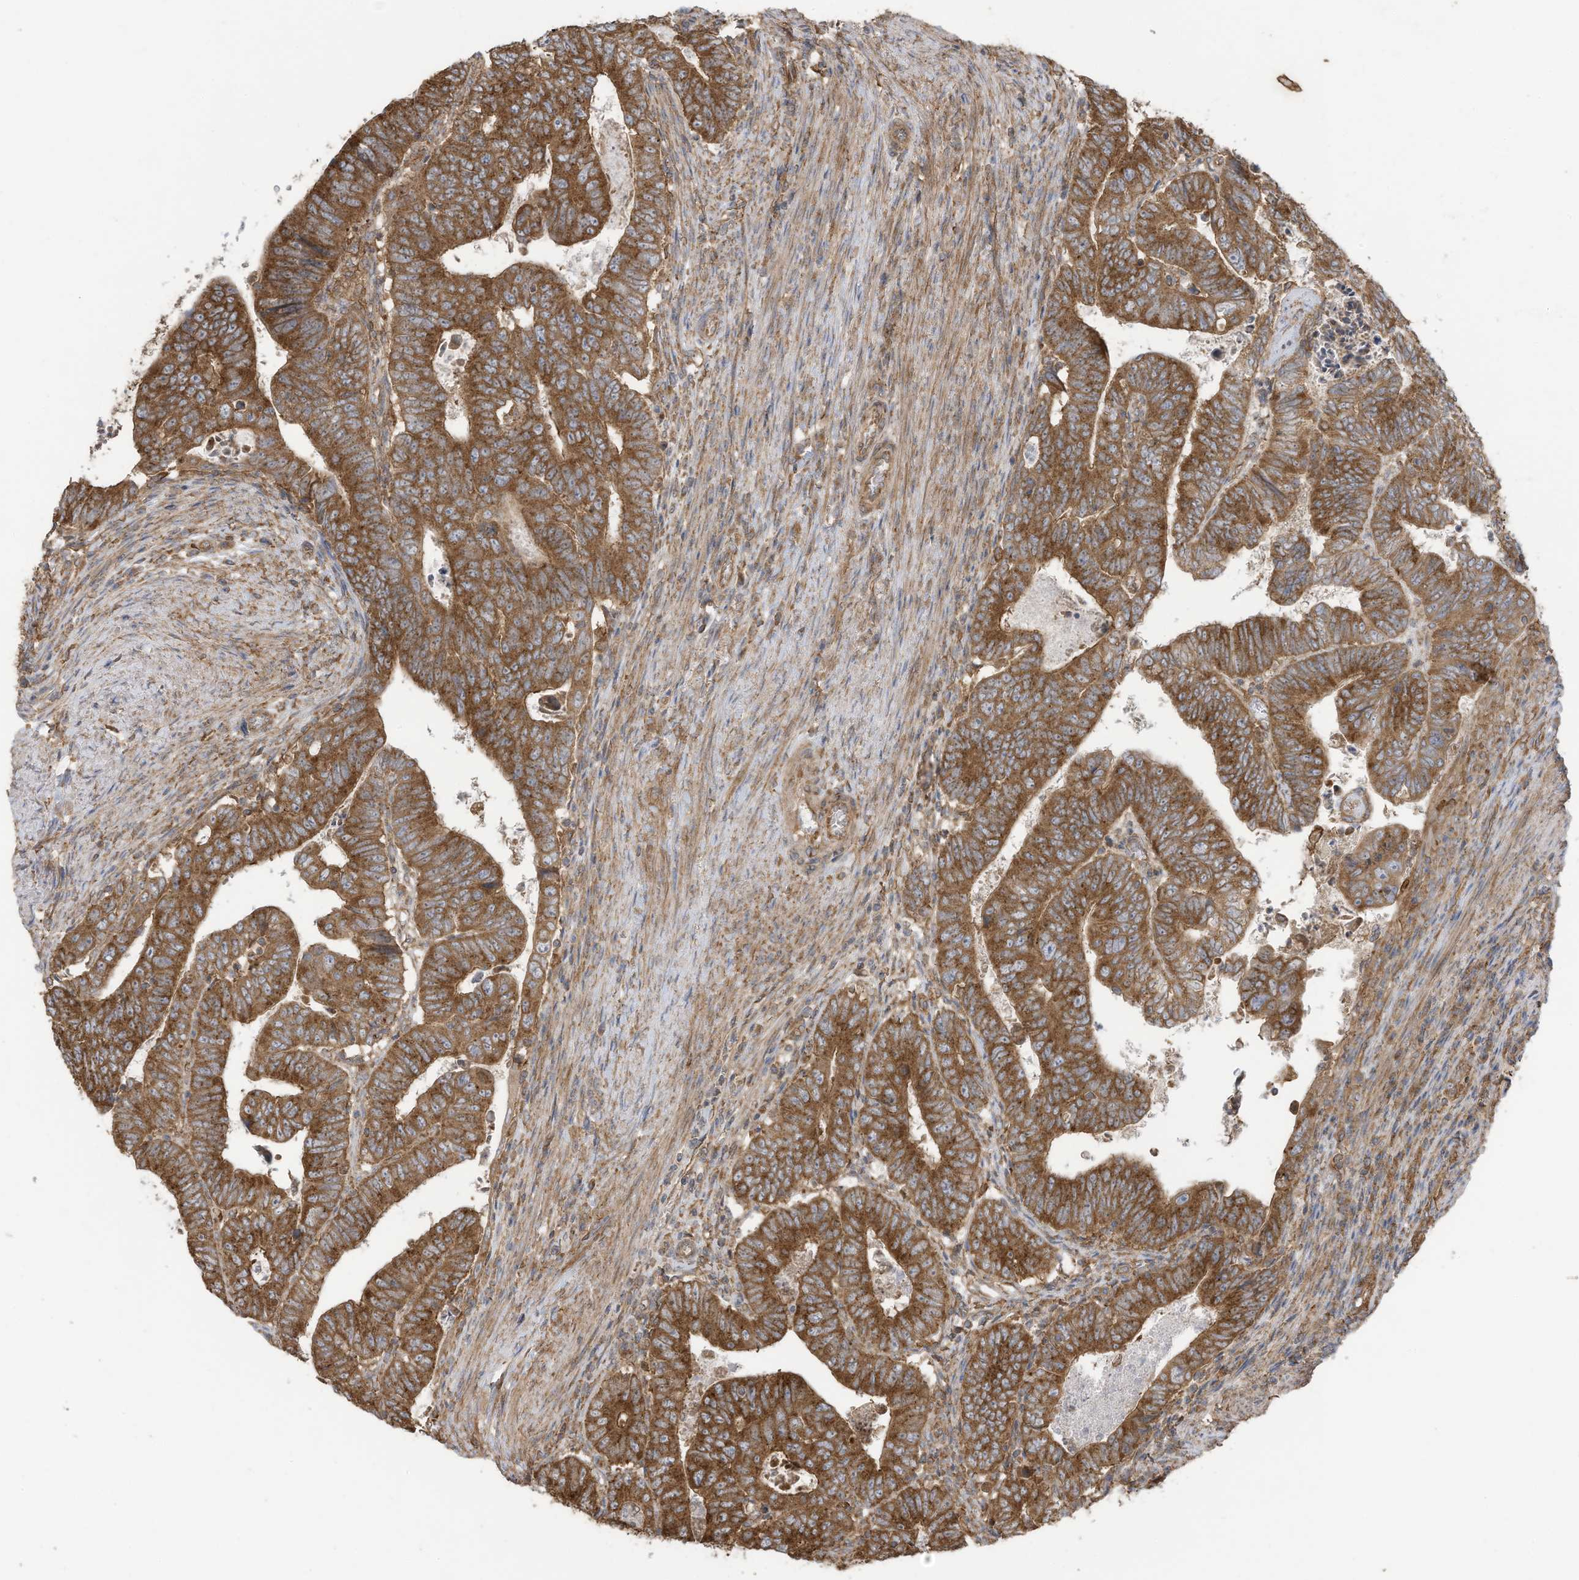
{"staining": {"intensity": "moderate", "quantity": ">75%", "location": "cytoplasmic/membranous"}, "tissue": "colorectal cancer", "cell_type": "Tumor cells", "image_type": "cancer", "snomed": [{"axis": "morphology", "description": "Normal tissue, NOS"}, {"axis": "morphology", "description": "Adenocarcinoma, NOS"}, {"axis": "topography", "description": "Rectum"}], "caption": "Colorectal cancer (adenocarcinoma) stained for a protein (brown) demonstrates moderate cytoplasmic/membranous positive positivity in approximately >75% of tumor cells.", "gene": "CGAS", "patient": {"sex": "female", "age": 65}}